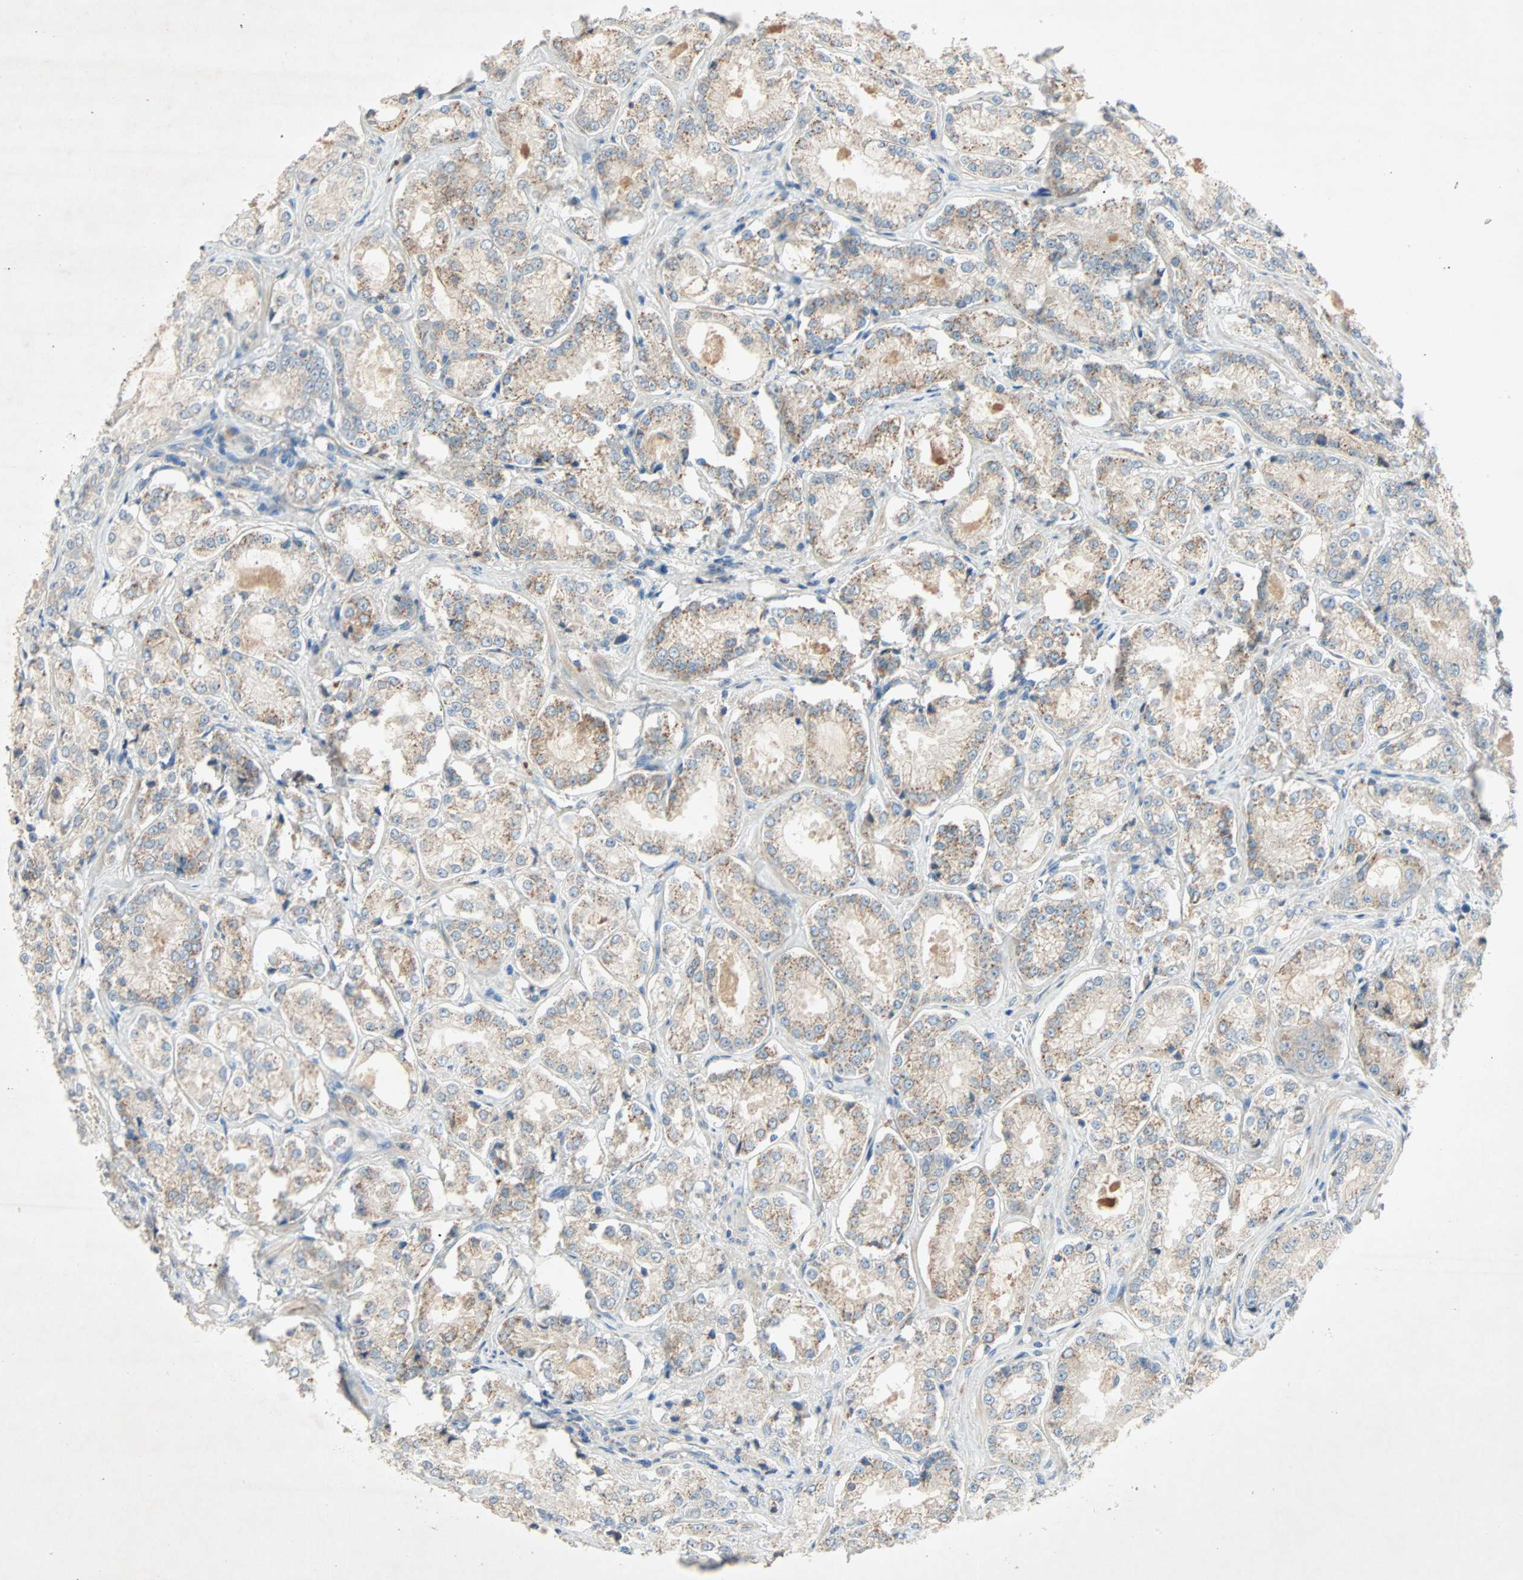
{"staining": {"intensity": "weak", "quantity": ">75%", "location": "cytoplasmic/membranous"}, "tissue": "prostate cancer", "cell_type": "Tumor cells", "image_type": "cancer", "snomed": [{"axis": "morphology", "description": "Adenocarcinoma, High grade"}, {"axis": "topography", "description": "Prostate"}], "caption": "A micrograph showing weak cytoplasmic/membranous expression in about >75% of tumor cells in prostate cancer (high-grade adenocarcinoma), as visualized by brown immunohistochemical staining.", "gene": "XYLT1", "patient": {"sex": "male", "age": 73}}